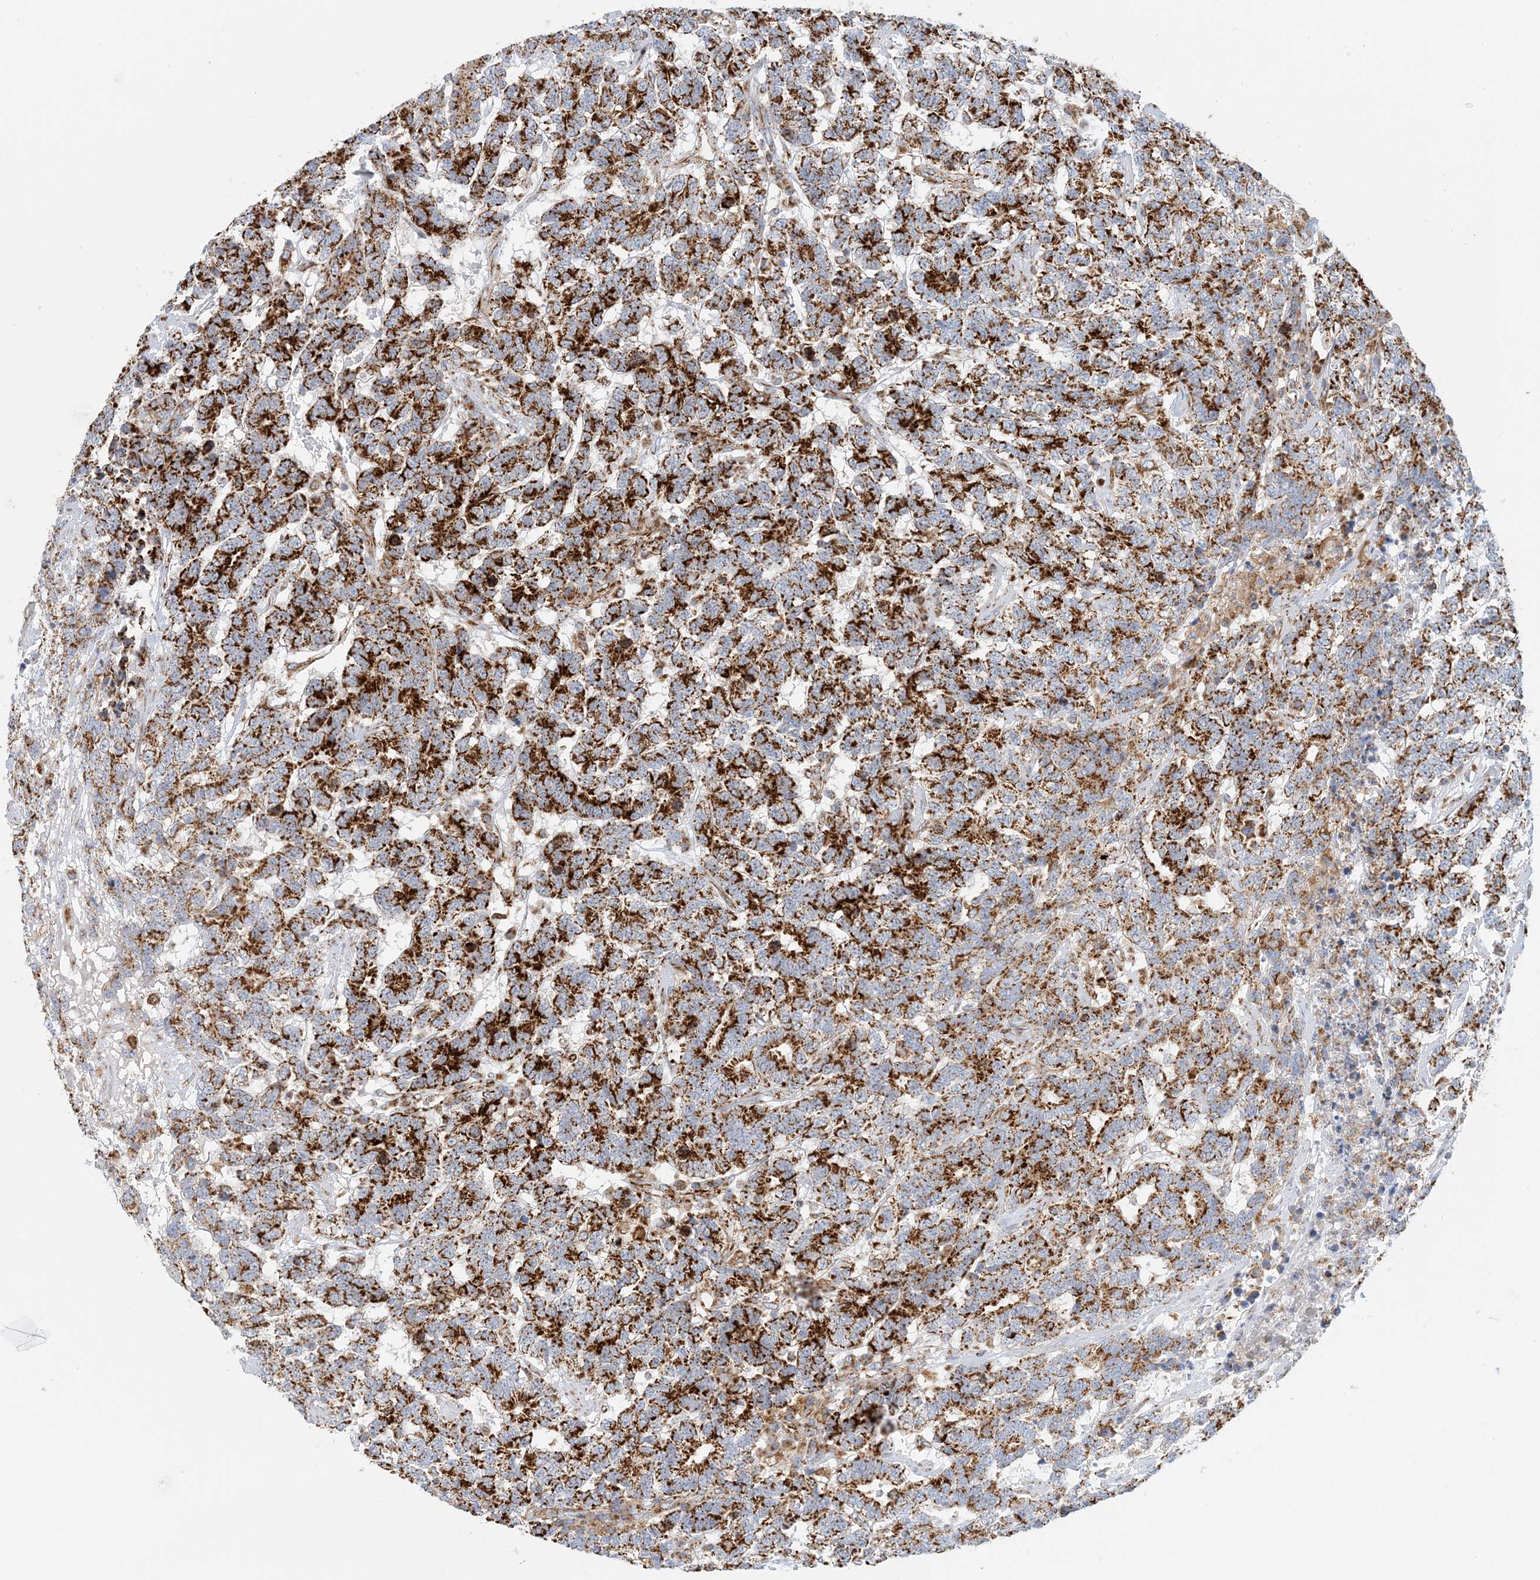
{"staining": {"intensity": "strong", "quantity": ">75%", "location": "cytoplasmic/membranous"}, "tissue": "testis cancer", "cell_type": "Tumor cells", "image_type": "cancer", "snomed": [{"axis": "morphology", "description": "Carcinoma, Embryonal, NOS"}, {"axis": "topography", "description": "Testis"}], "caption": "This histopathology image shows immunohistochemistry (IHC) staining of human testis cancer, with high strong cytoplasmic/membranous staining in about >75% of tumor cells.", "gene": "COA3", "patient": {"sex": "male", "age": 26}}